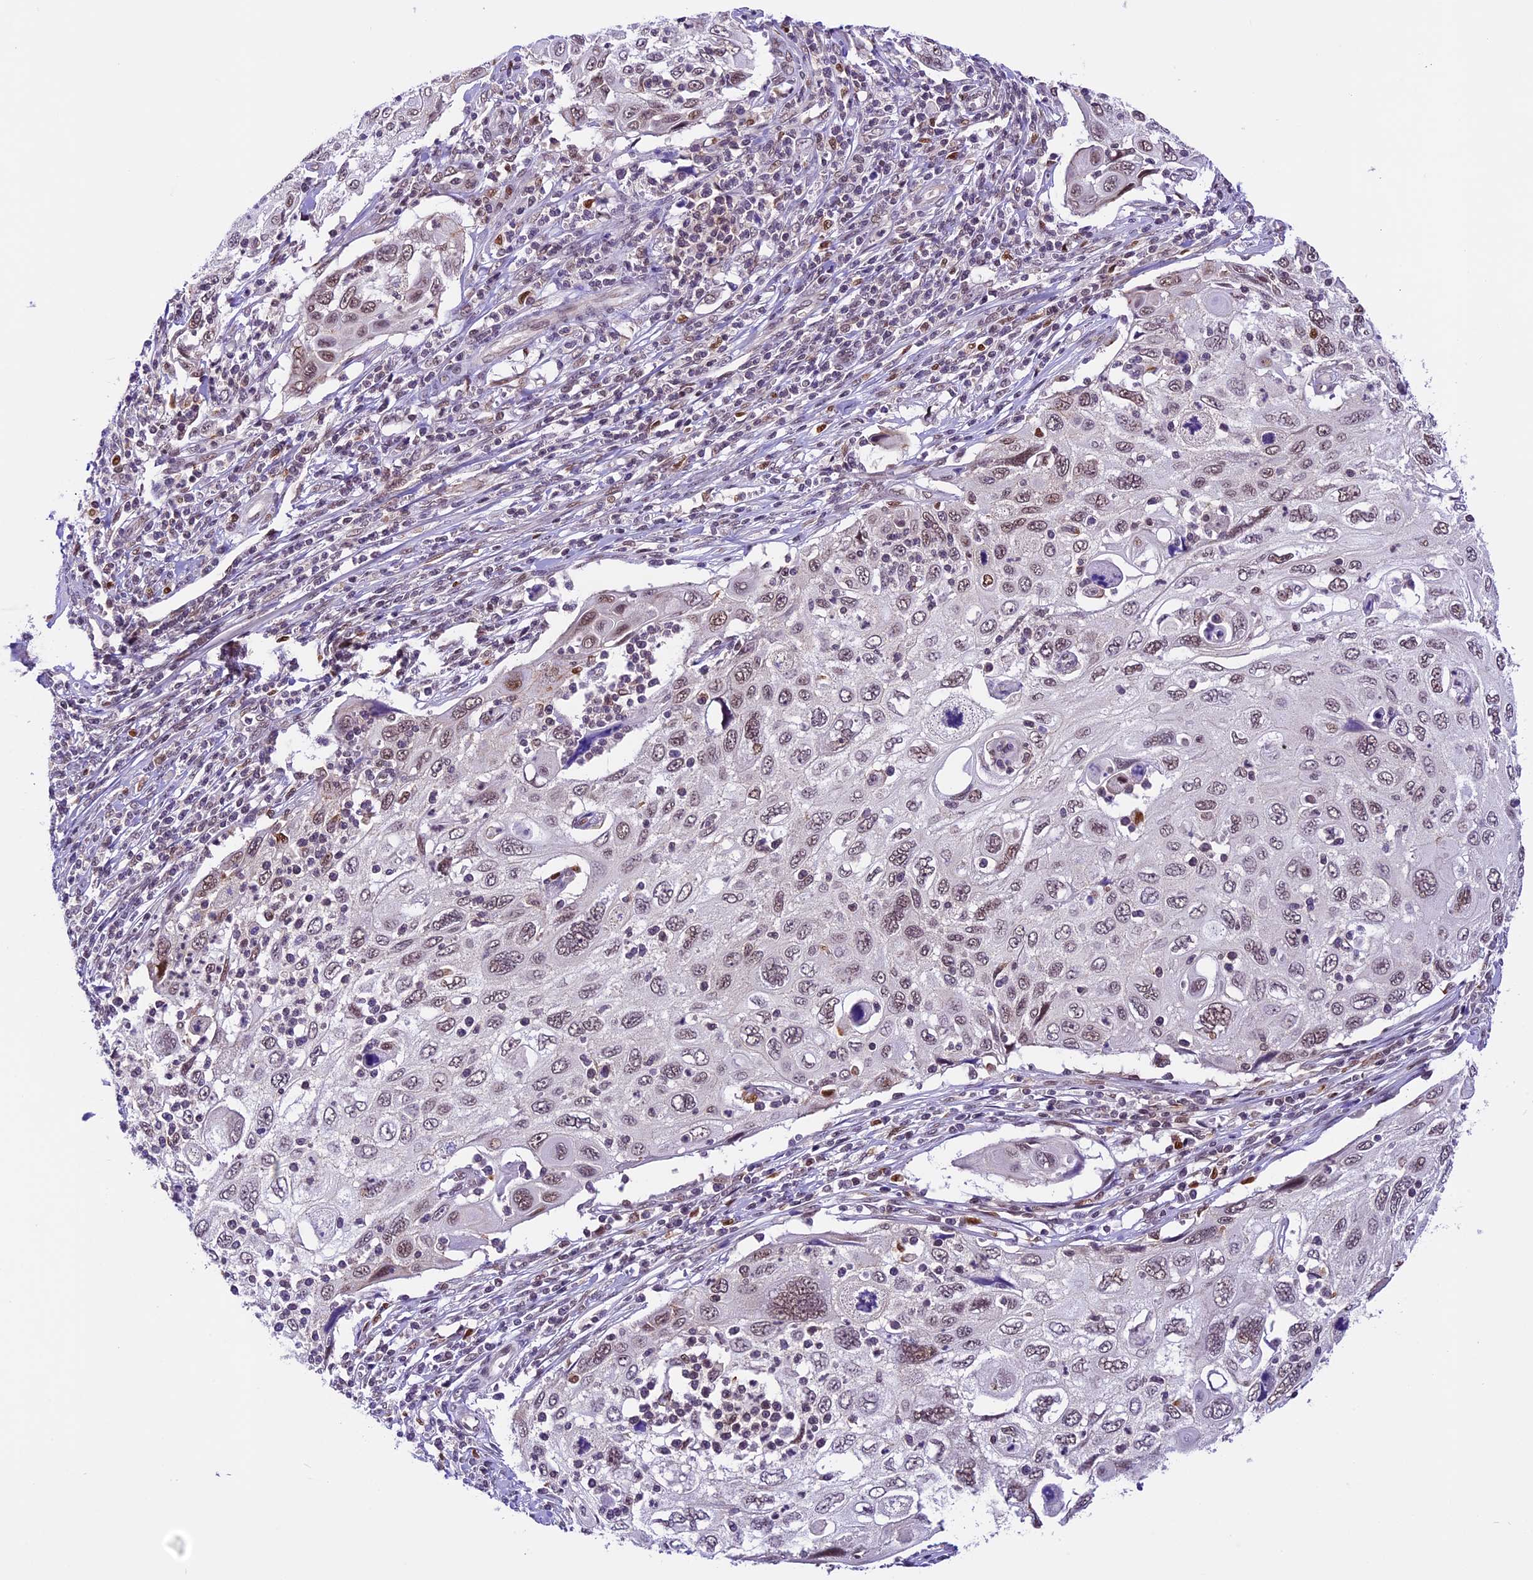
{"staining": {"intensity": "moderate", "quantity": "25%-75%", "location": "nuclear"}, "tissue": "cervical cancer", "cell_type": "Tumor cells", "image_type": "cancer", "snomed": [{"axis": "morphology", "description": "Squamous cell carcinoma, NOS"}, {"axis": "topography", "description": "Cervix"}], "caption": "This is an image of immunohistochemistry staining of squamous cell carcinoma (cervical), which shows moderate expression in the nuclear of tumor cells.", "gene": "SHKBP1", "patient": {"sex": "female", "age": 70}}